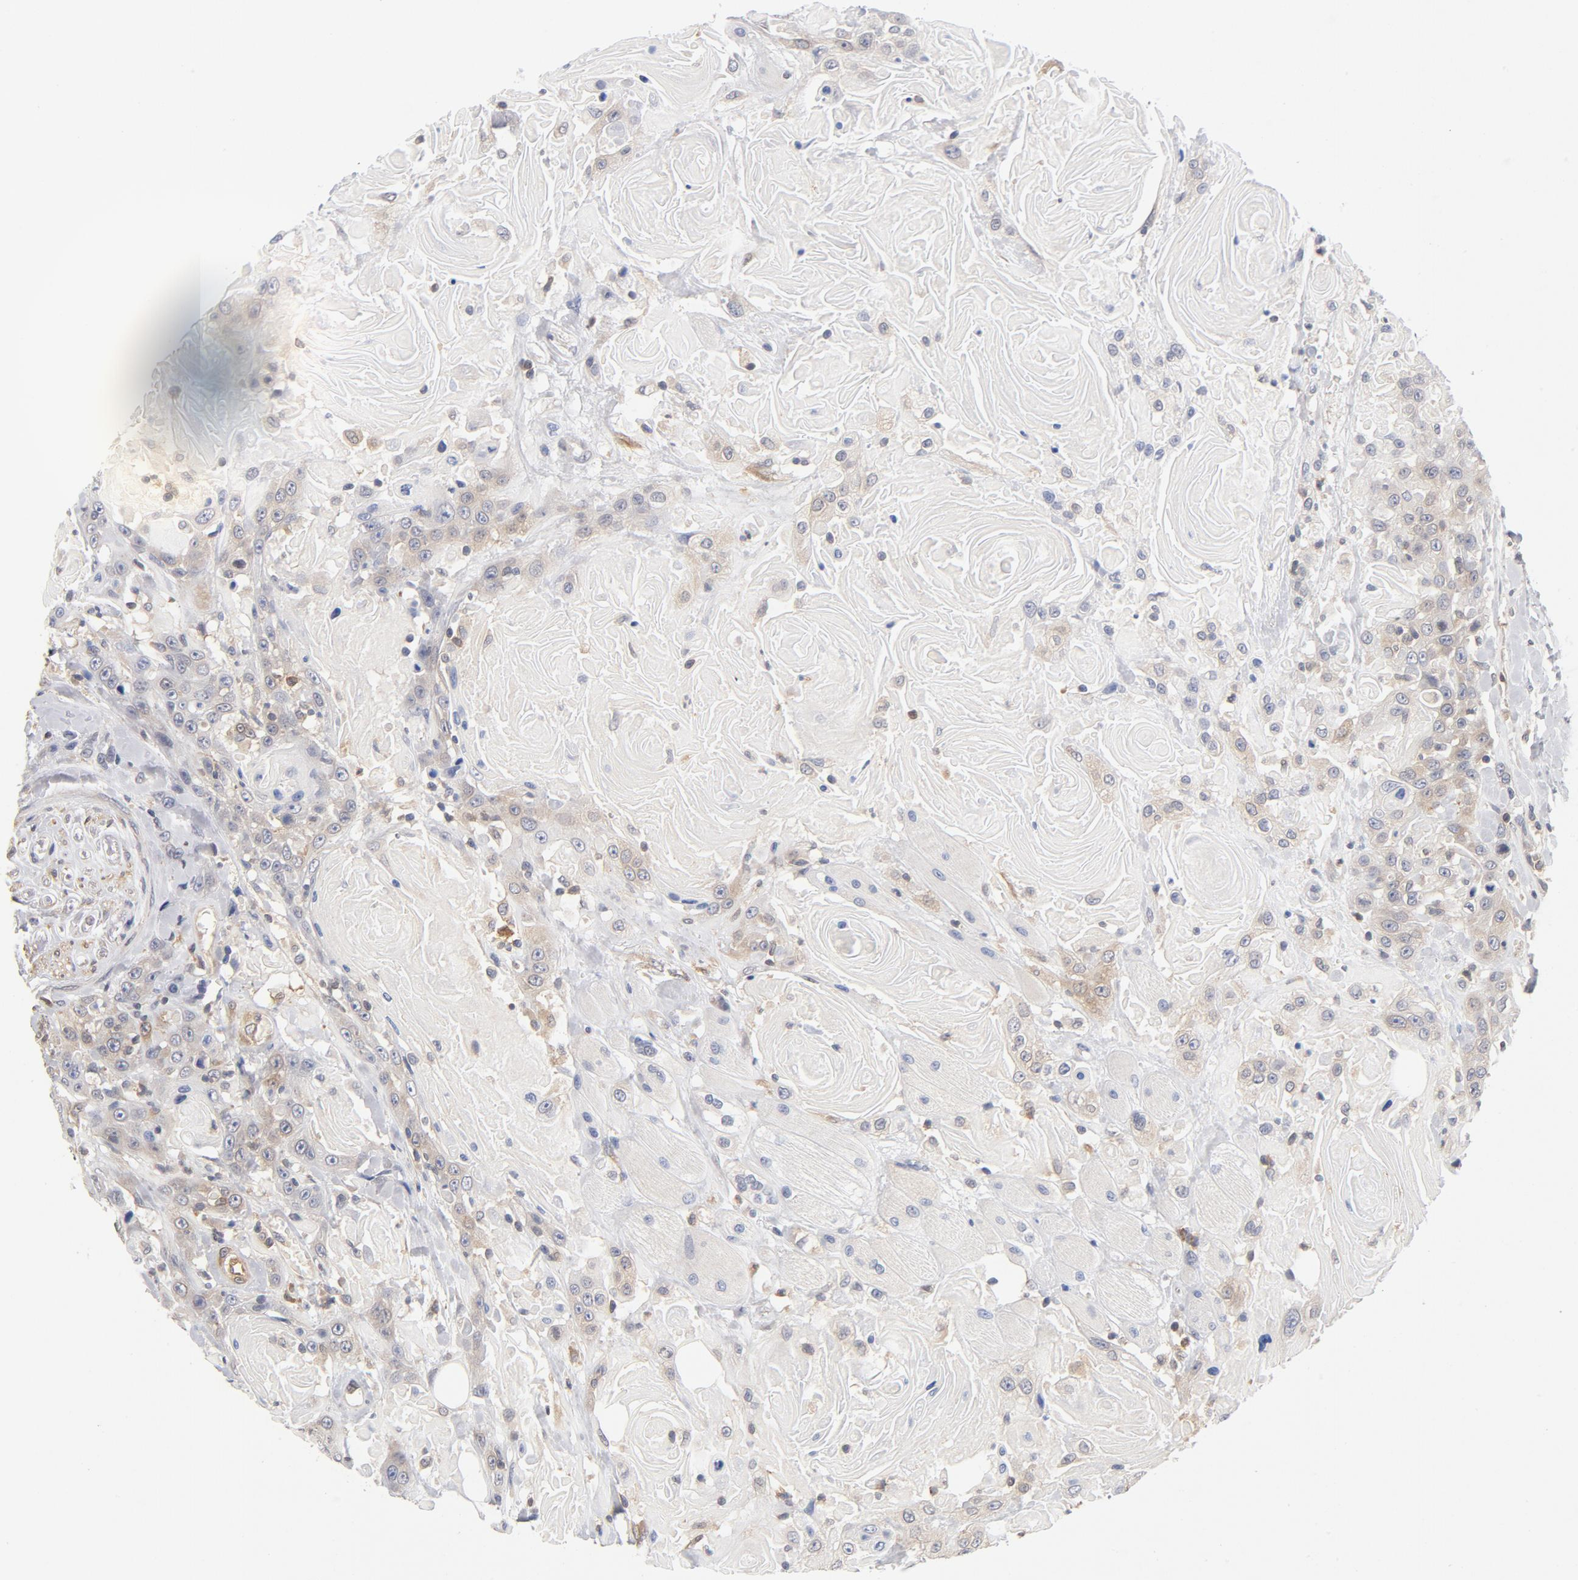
{"staining": {"intensity": "negative", "quantity": "none", "location": "none"}, "tissue": "head and neck cancer", "cell_type": "Tumor cells", "image_type": "cancer", "snomed": [{"axis": "morphology", "description": "Squamous cell carcinoma, NOS"}, {"axis": "topography", "description": "Head-Neck"}], "caption": "Tumor cells are negative for brown protein staining in head and neck squamous cell carcinoma.", "gene": "ASMTL", "patient": {"sex": "female", "age": 84}}